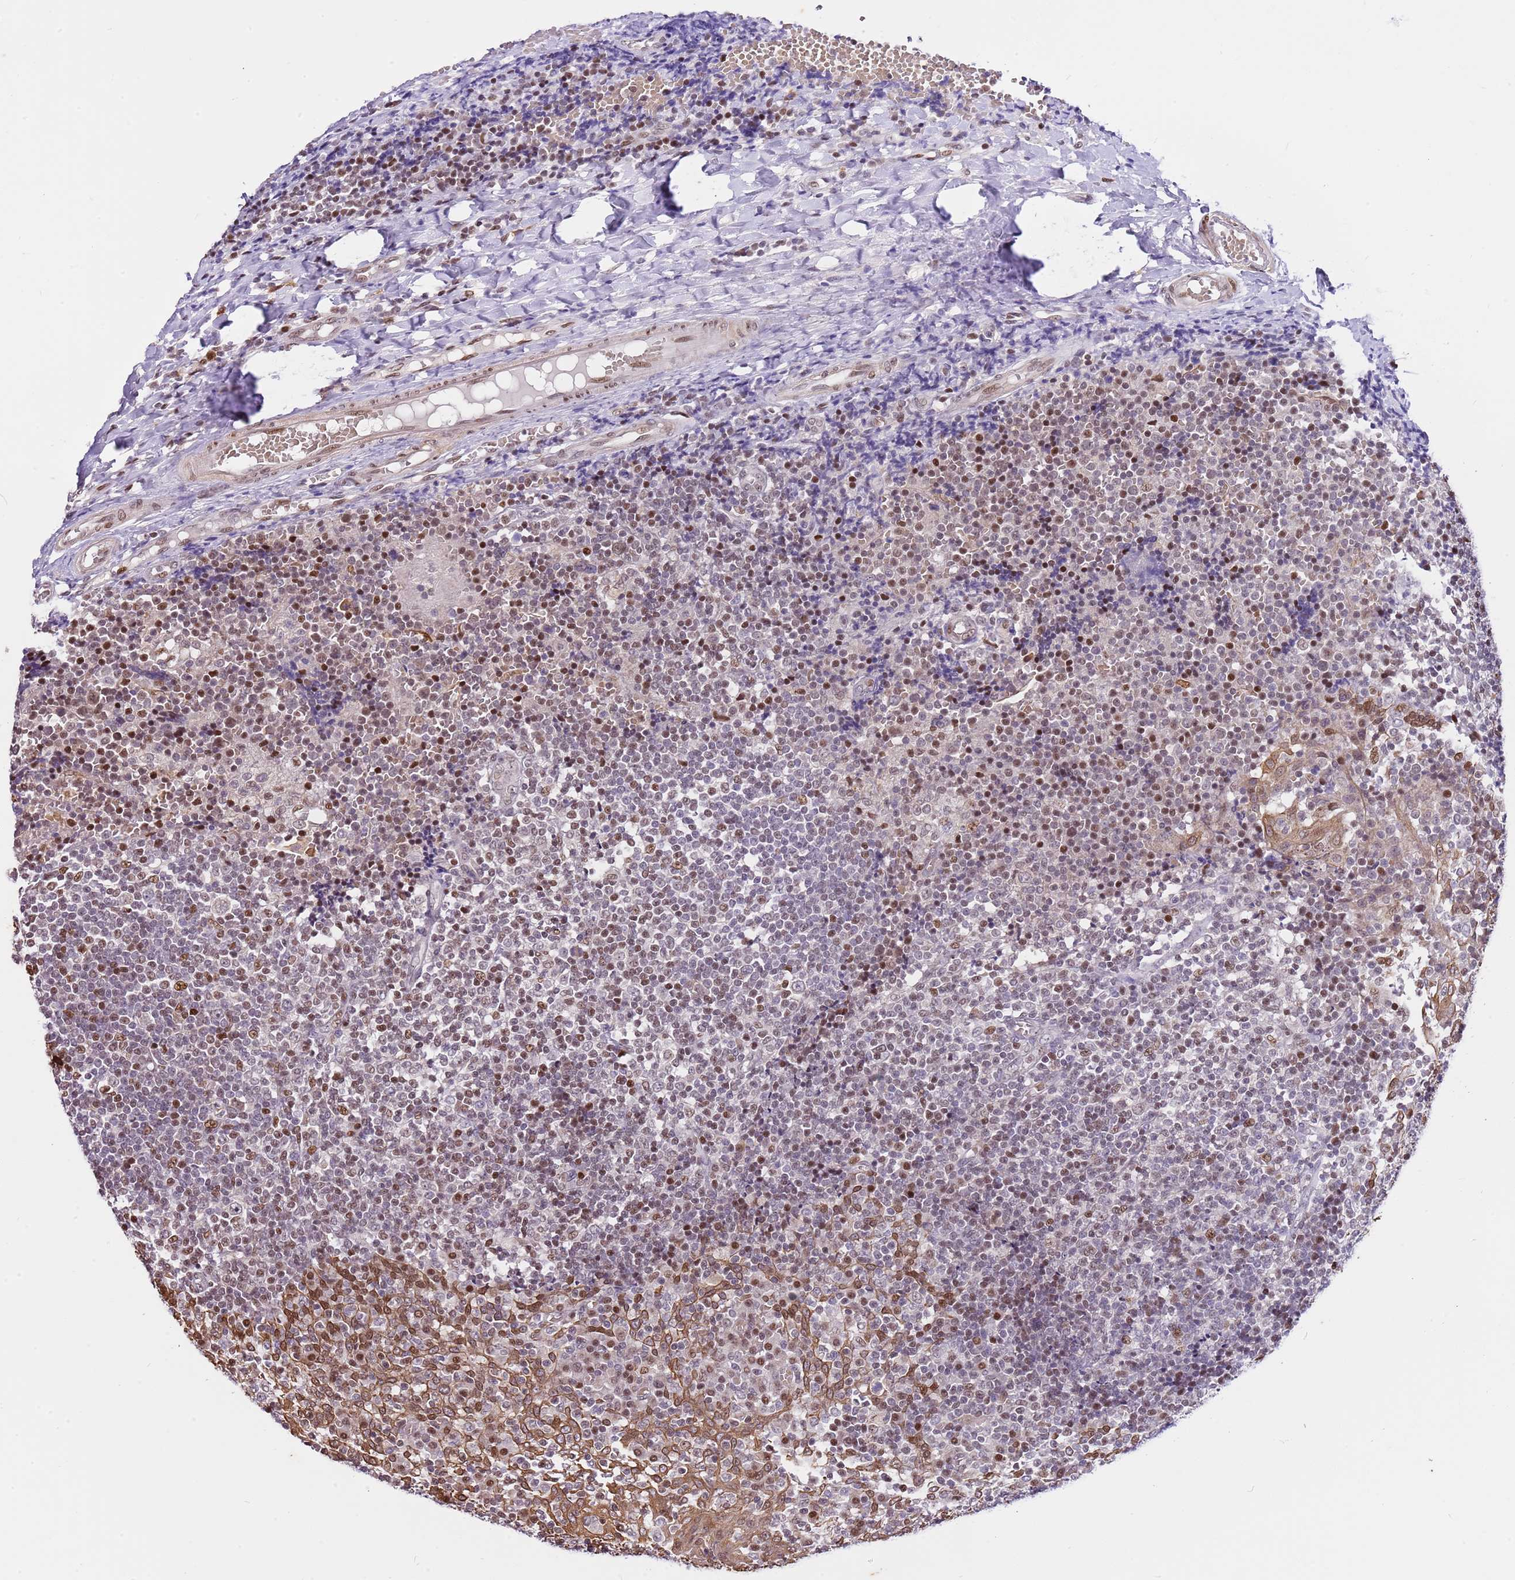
{"staining": {"intensity": "moderate", "quantity": "25%-75%", "location": "nuclear"}, "tissue": "tonsil", "cell_type": "Germinal center cells", "image_type": "normal", "snomed": [{"axis": "morphology", "description": "Normal tissue, NOS"}, {"axis": "topography", "description": "Tonsil"}], "caption": "High-magnification brightfield microscopy of unremarkable tonsil stained with DAB (brown) and counterstained with hematoxylin (blue). germinal center cells exhibit moderate nuclear expression is present in about25%-75% of cells. (brown staining indicates protein expression, while blue staining denotes nuclei).", "gene": "RFK", "patient": {"sex": "female", "age": 19}}